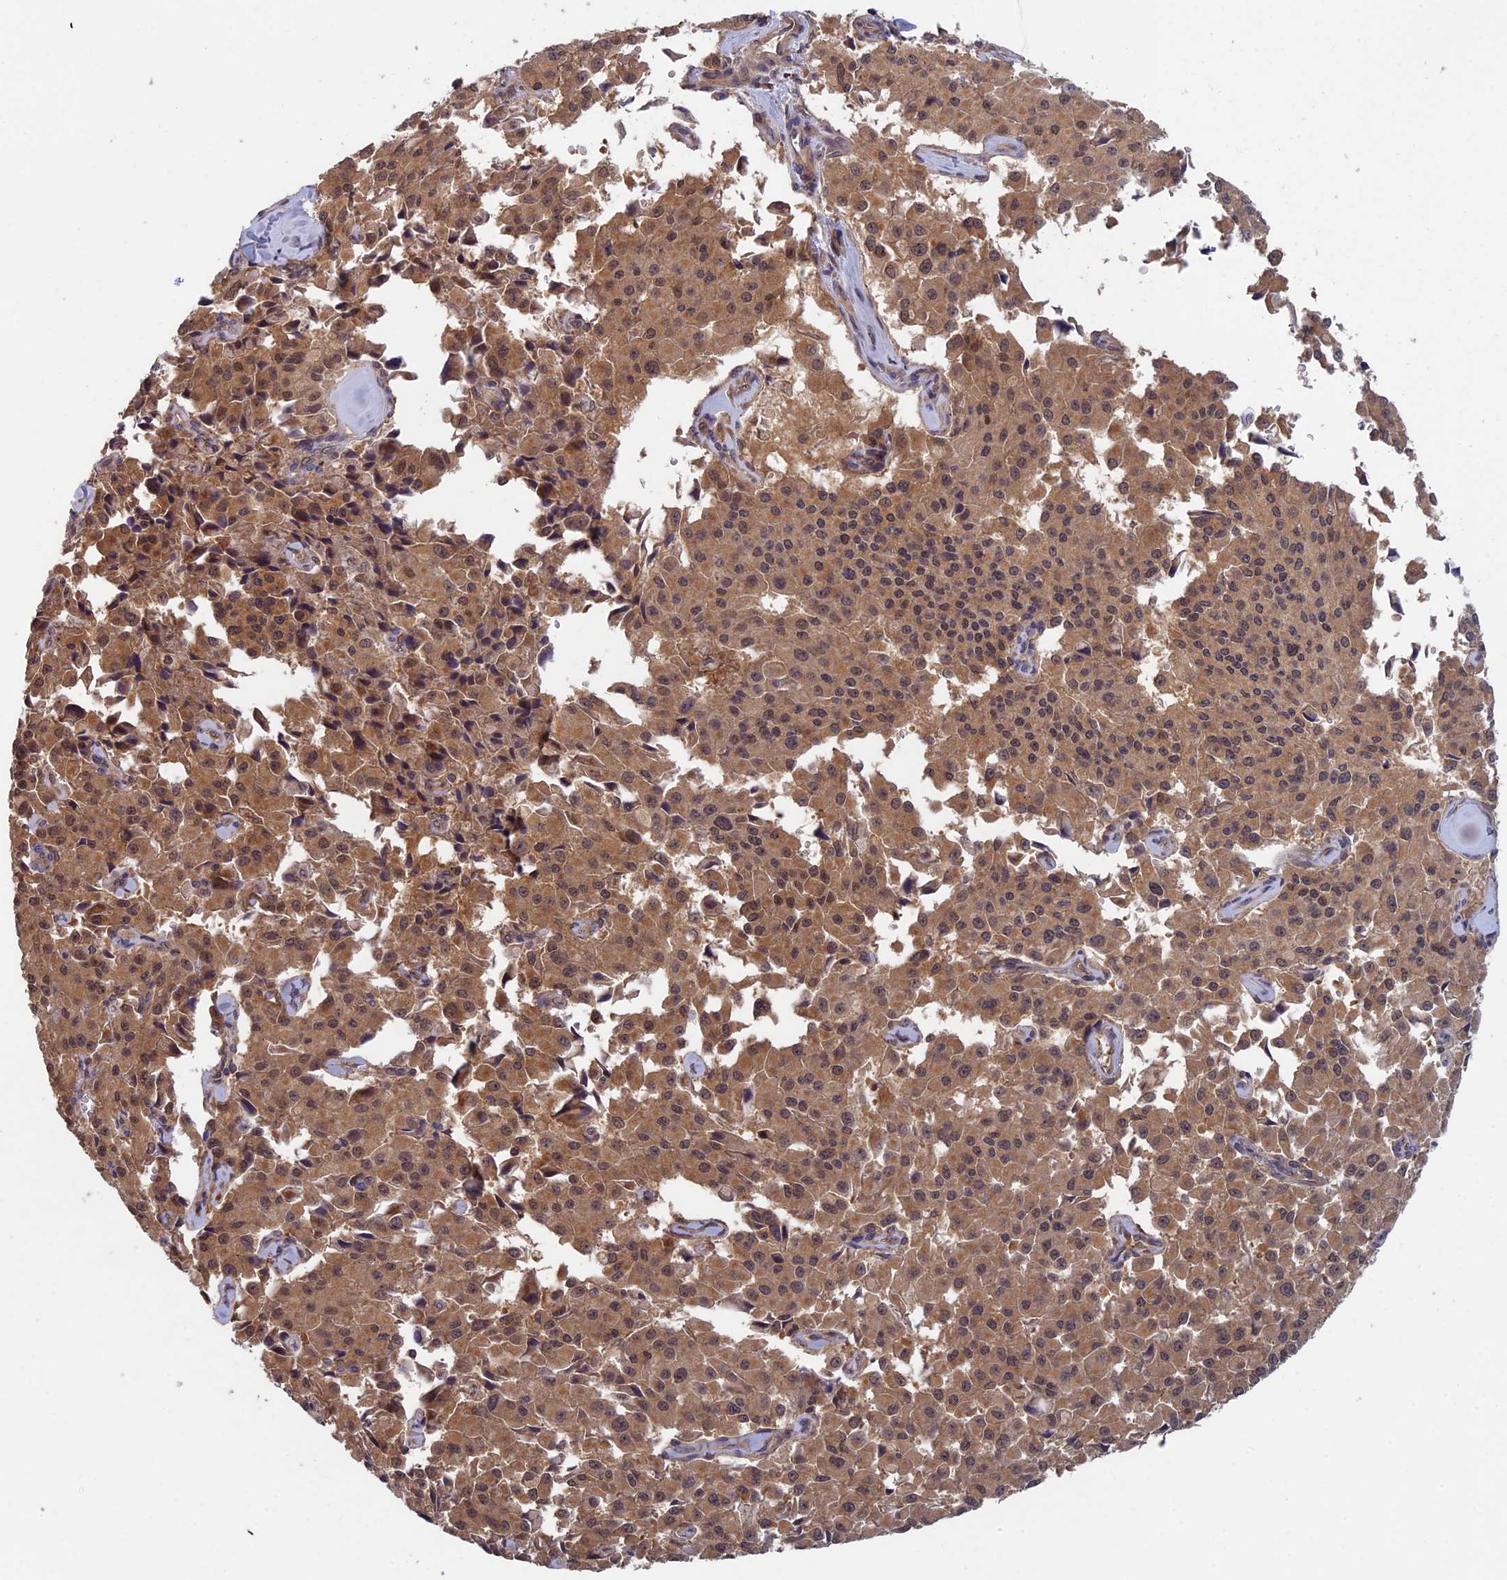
{"staining": {"intensity": "moderate", "quantity": ">75%", "location": "cytoplasmic/membranous"}, "tissue": "pancreatic cancer", "cell_type": "Tumor cells", "image_type": "cancer", "snomed": [{"axis": "morphology", "description": "Adenocarcinoma, NOS"}, {"axis": "topography", "description": "Pancreas"}], "caption": "IHC image of pancreatic cancer stained for a protein (brown), which reveals medium levels of moderate cytoplasmic/membranous staining in about >75% of tumor cells.", "gene": "LCMT1", "patient": {"sex": "male", "age": 65}}